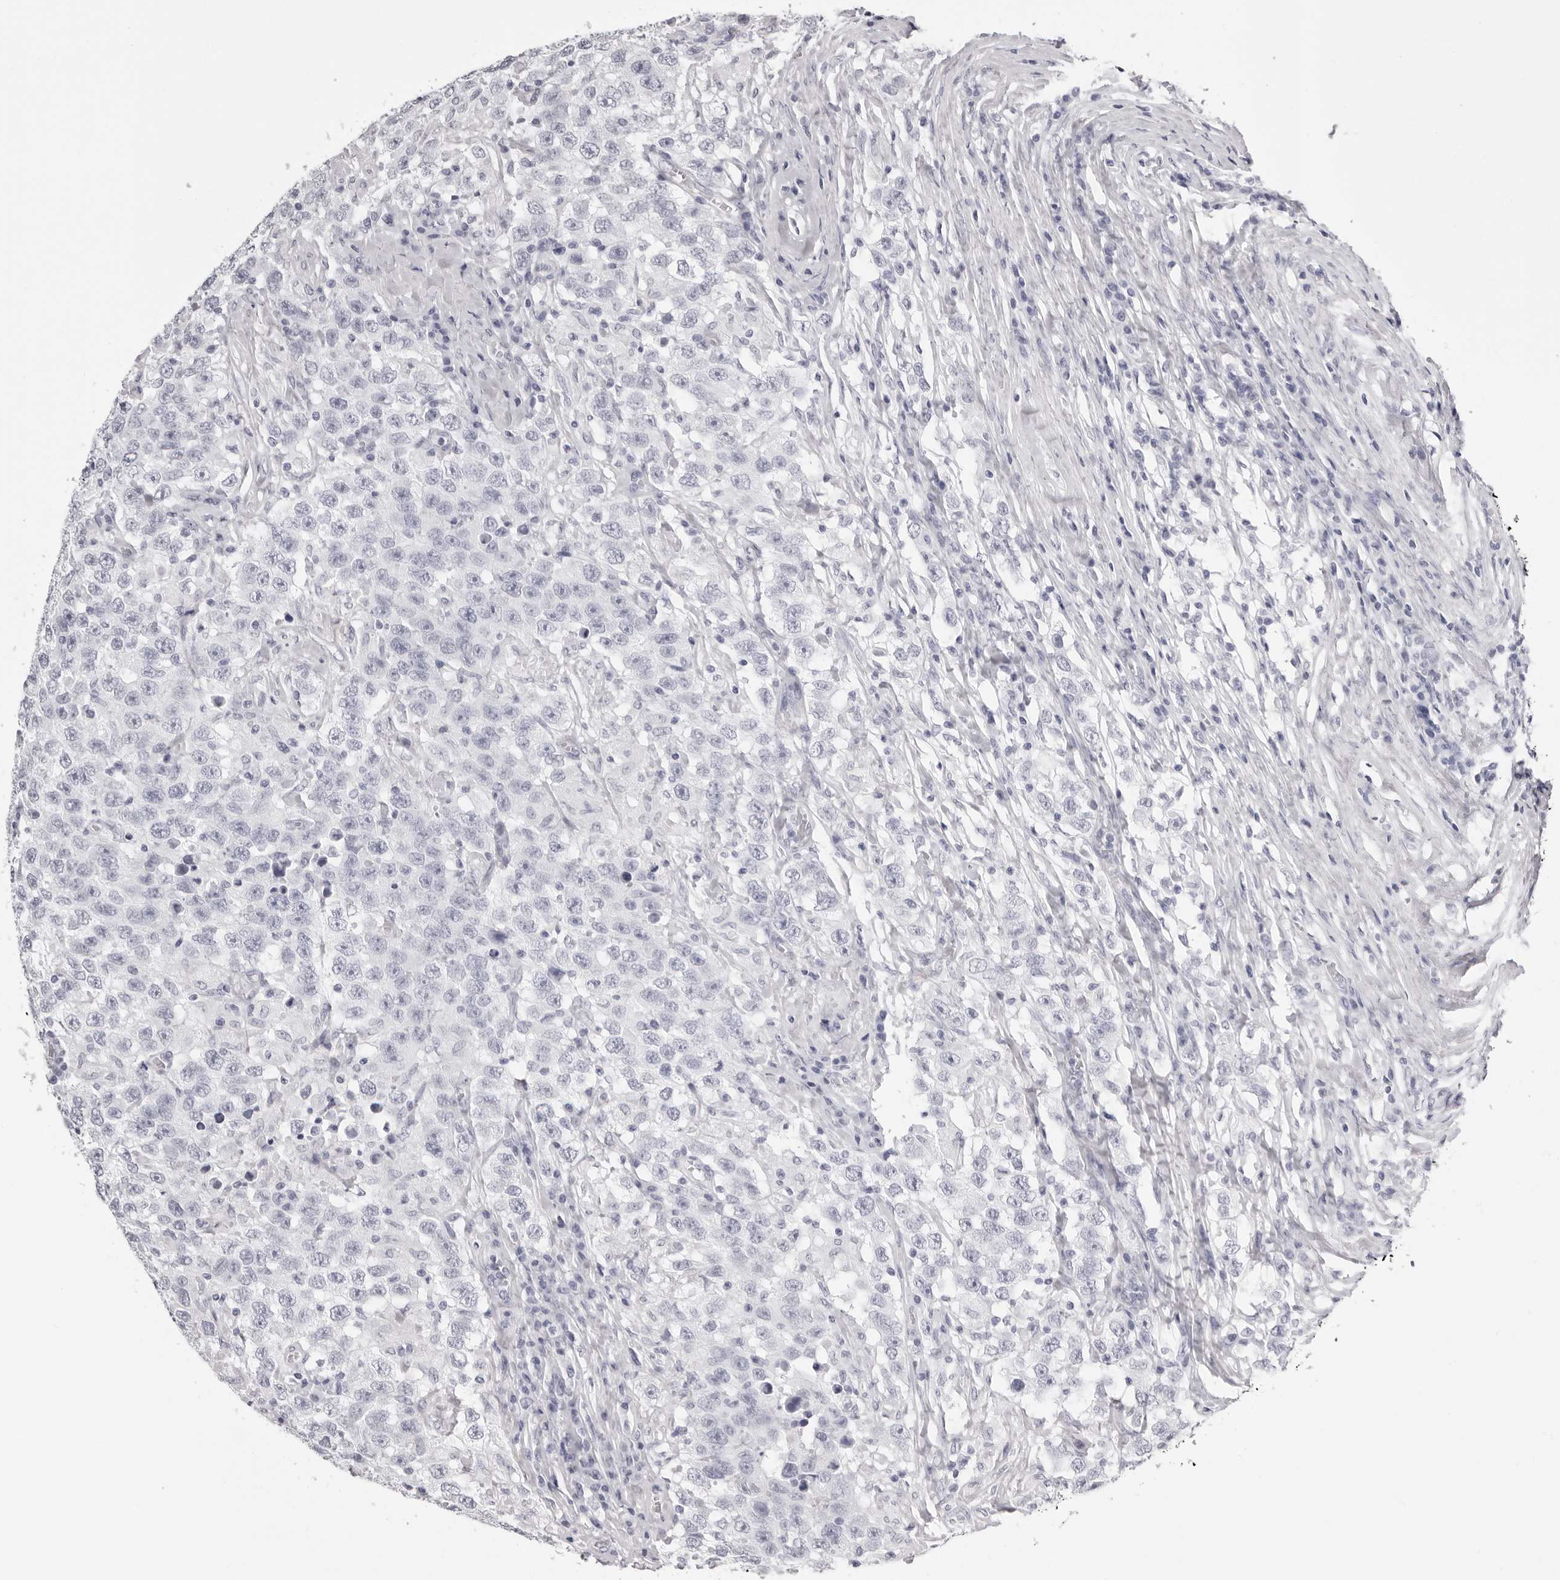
{"staining": {"intensity": "negative", "quantity": "none", "location": "none"}, "tissue": "testis cancer", "cell_type": "Tumor cells", "image_type": "cancer", "snomed": [{"axis": "morphology", "description": "Seminoma, NOS"}, {"axis": "topography", "description": "Testis"}], "caption": "Testis cancer was stained to show a protein in brown. There is no significant positivity in tumor cells.", "gene": "RHO", "patient": {"sex": "male", "age": 41}}